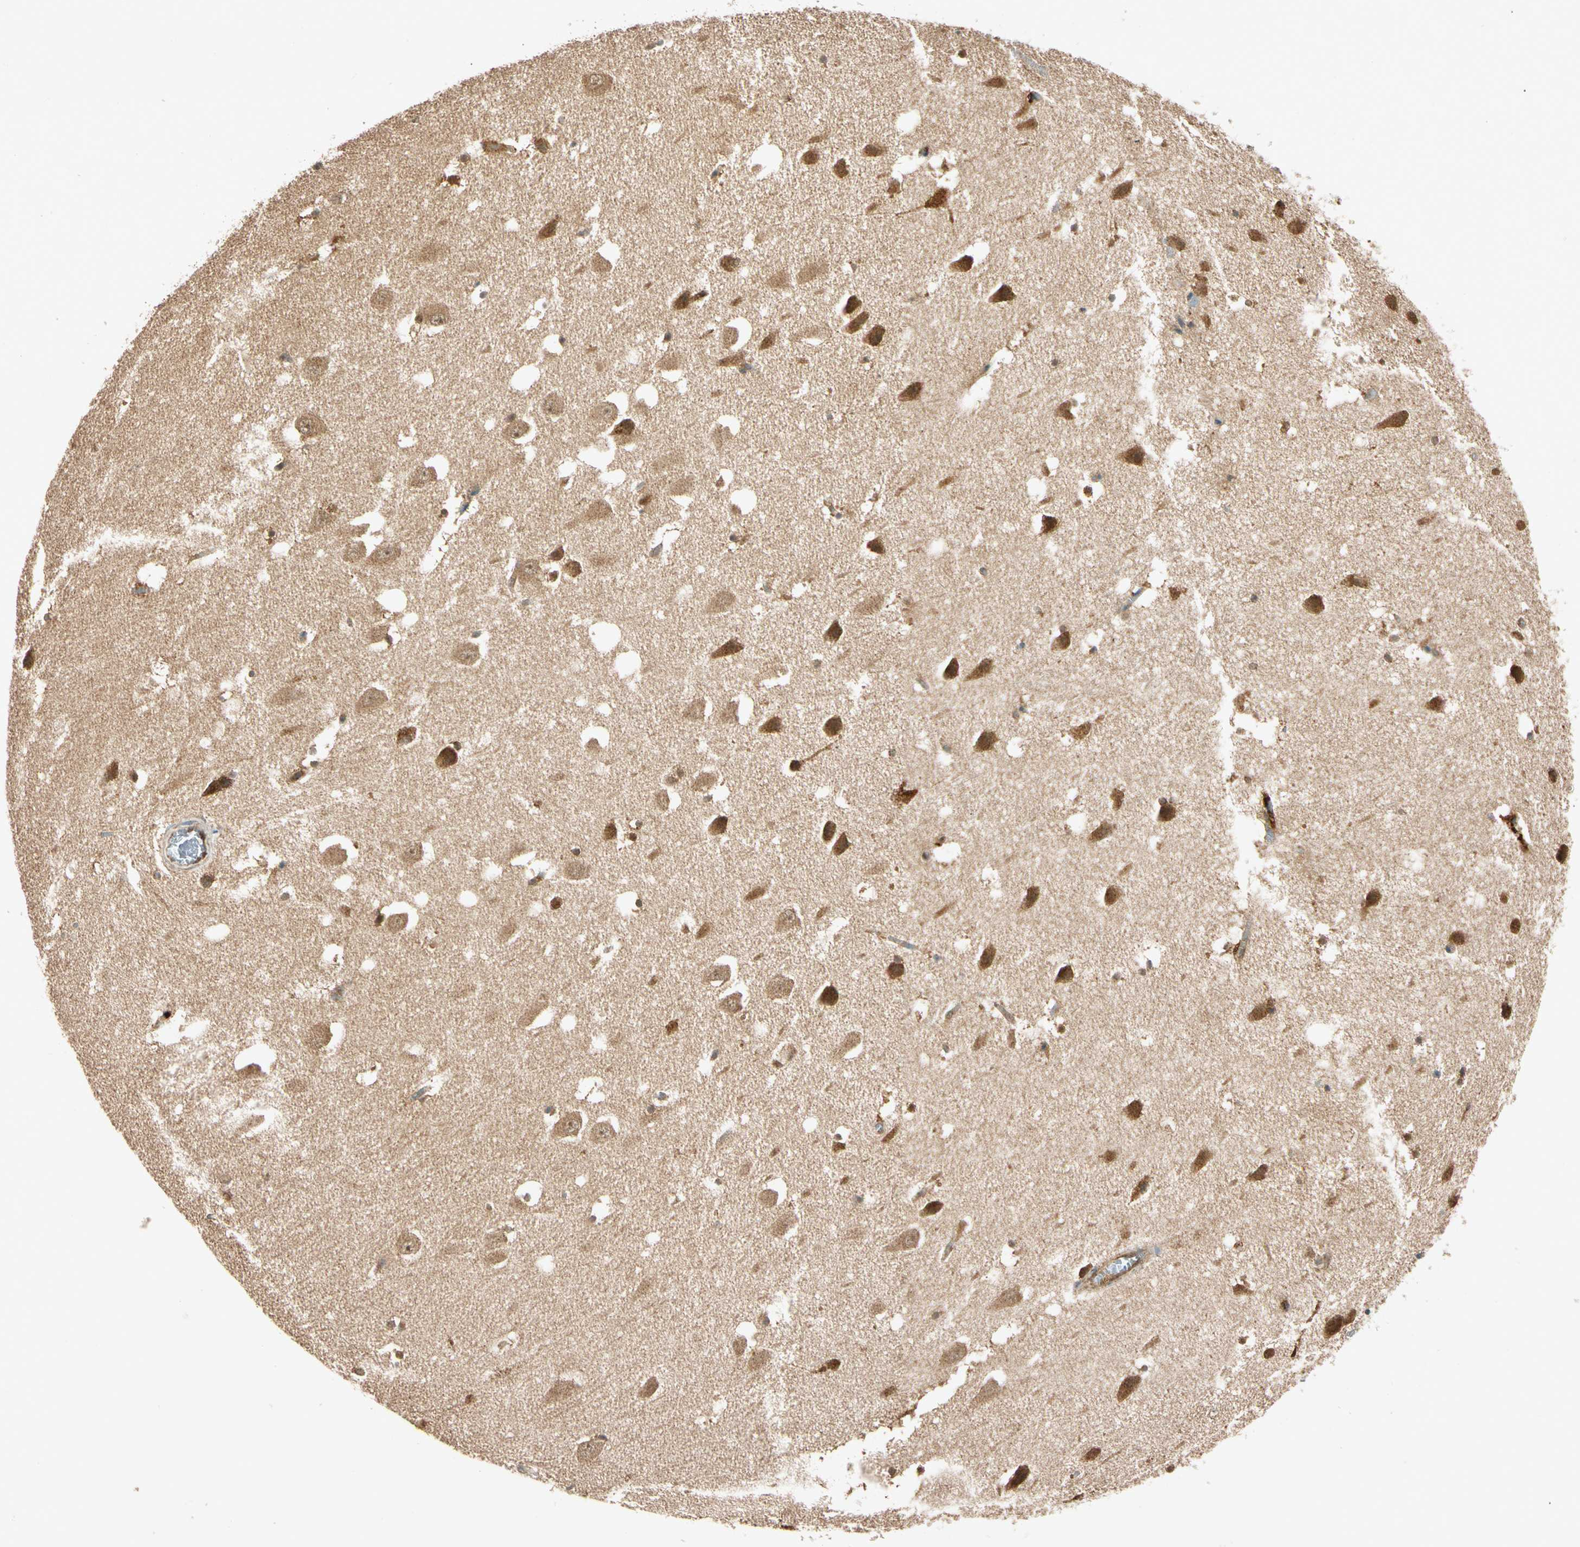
{"staining": {"intensity": "strong", "quantity": ">75%", "location": "cytoplasmic/membranous"}, "tissue": "hippocampus", "cell_type": "Glial cells", "image_type": "normal", "snomed": [{"axis": "morphology", "description": "Normal tissue, NOS"}, {"axis": "topography", "description": "Hippocampus"}], "caption": "High-power microscopy captured an immunohistochemistry (IHC) photomicrograph of unremarkable hippocampus, revealing strong cytoplasmic/membranous positivity in approximately >75% of glial cells.", "gene": "MAPK1", "patient": {"sex": "male", "age": 45}}